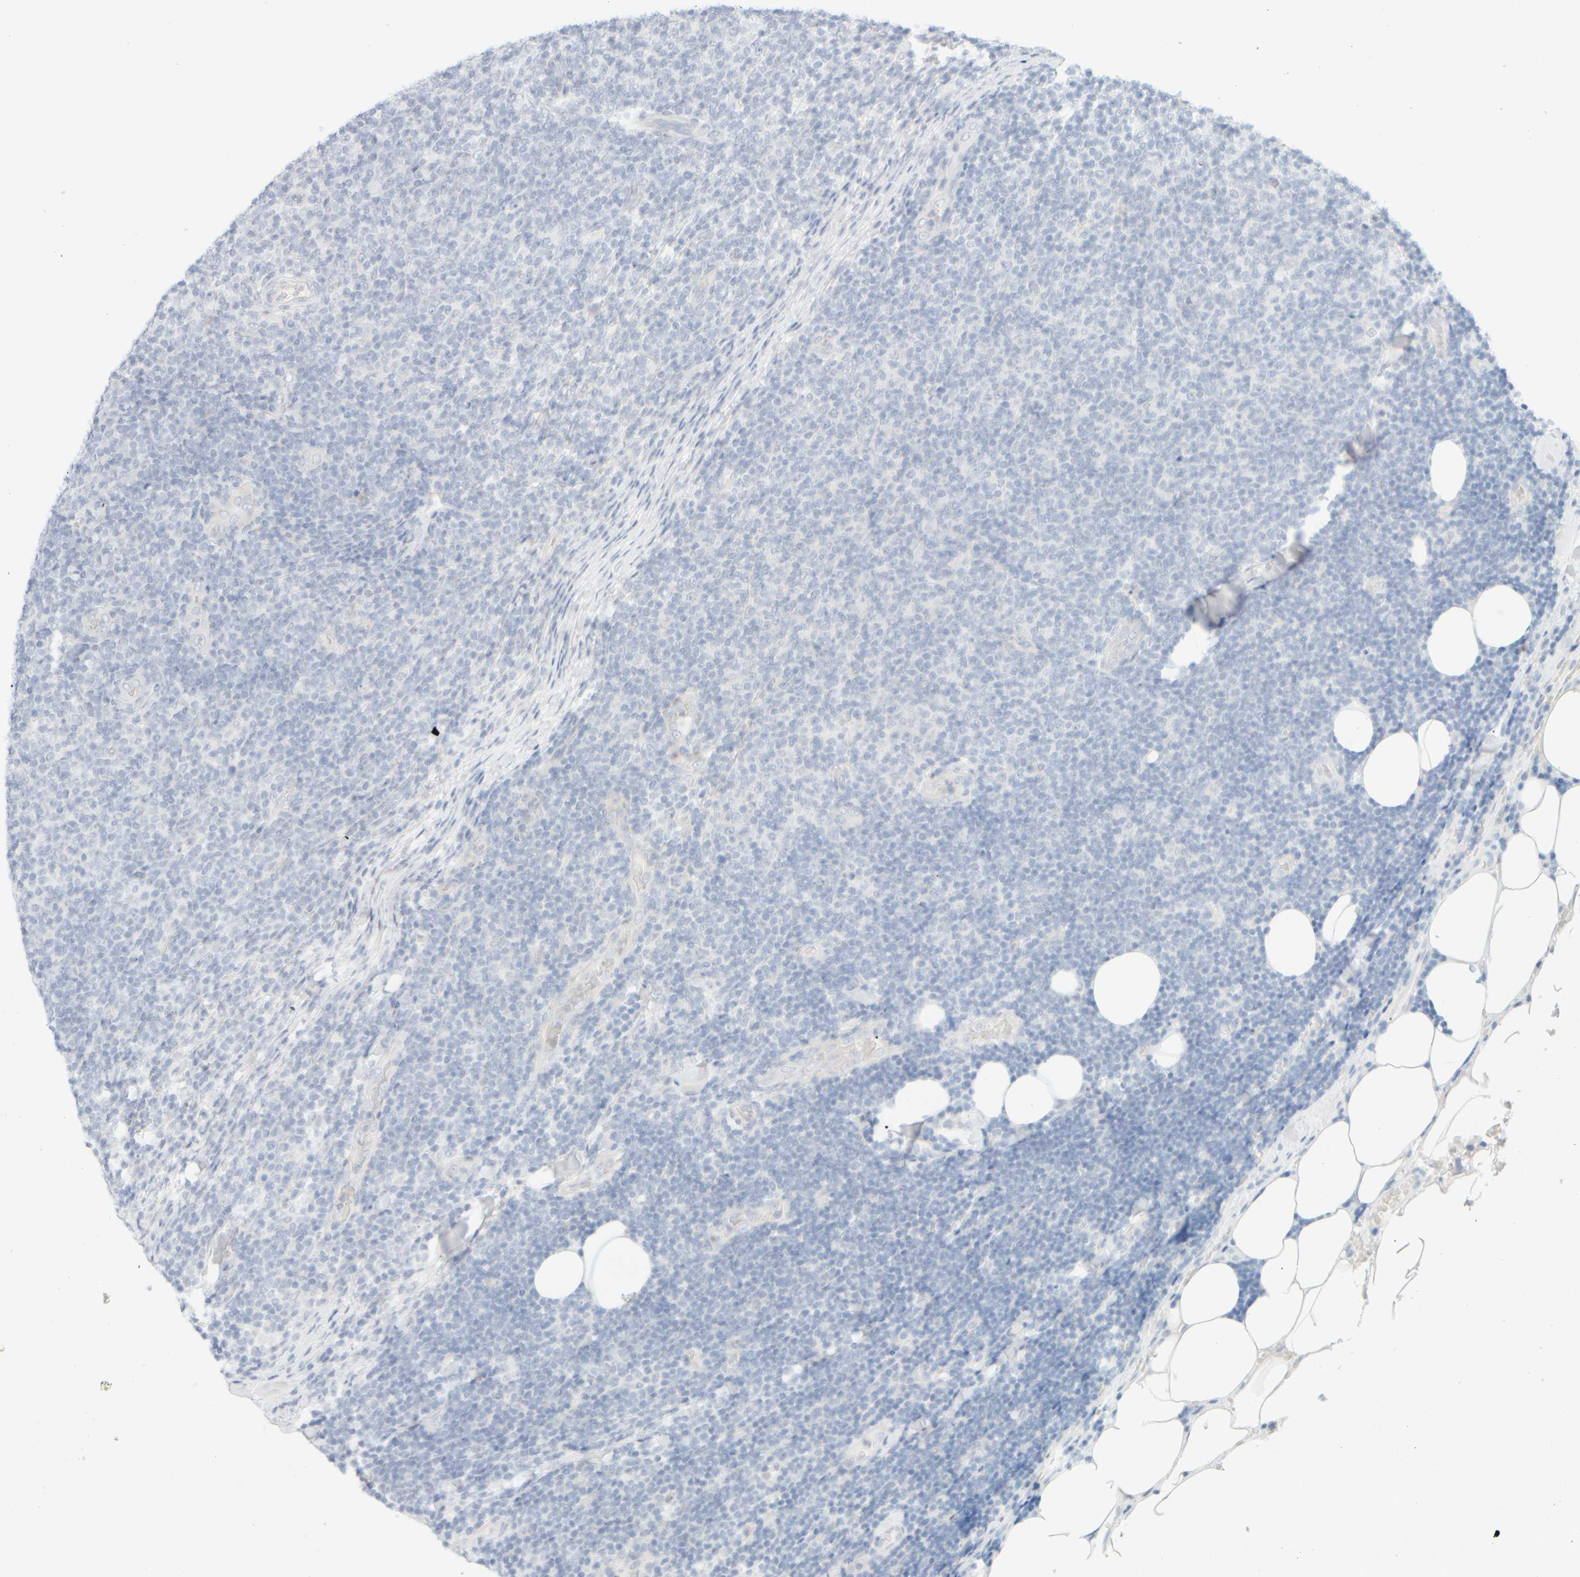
{"staining": {"intensity": "negative", "quantity": "none", "location": "none"}, "tissue": "lymphoma", "cell_type": "Tumor cells", "image_type": "cancer", "snomed": [{"axis": "morphology", "description": "Malignant lymphoma, non-Hodgkin's type, Low grade"}, {"axis": "topography", "description": "Lymph node"}], "caption": "Malignant lymphoma, non-Hodgkin's type (low-grade) was stained to show a protein in brown. There is no significant positivity in tumor cells.", "gene": "UNC13B", "patient": {"sex": "male", "age": 66}}